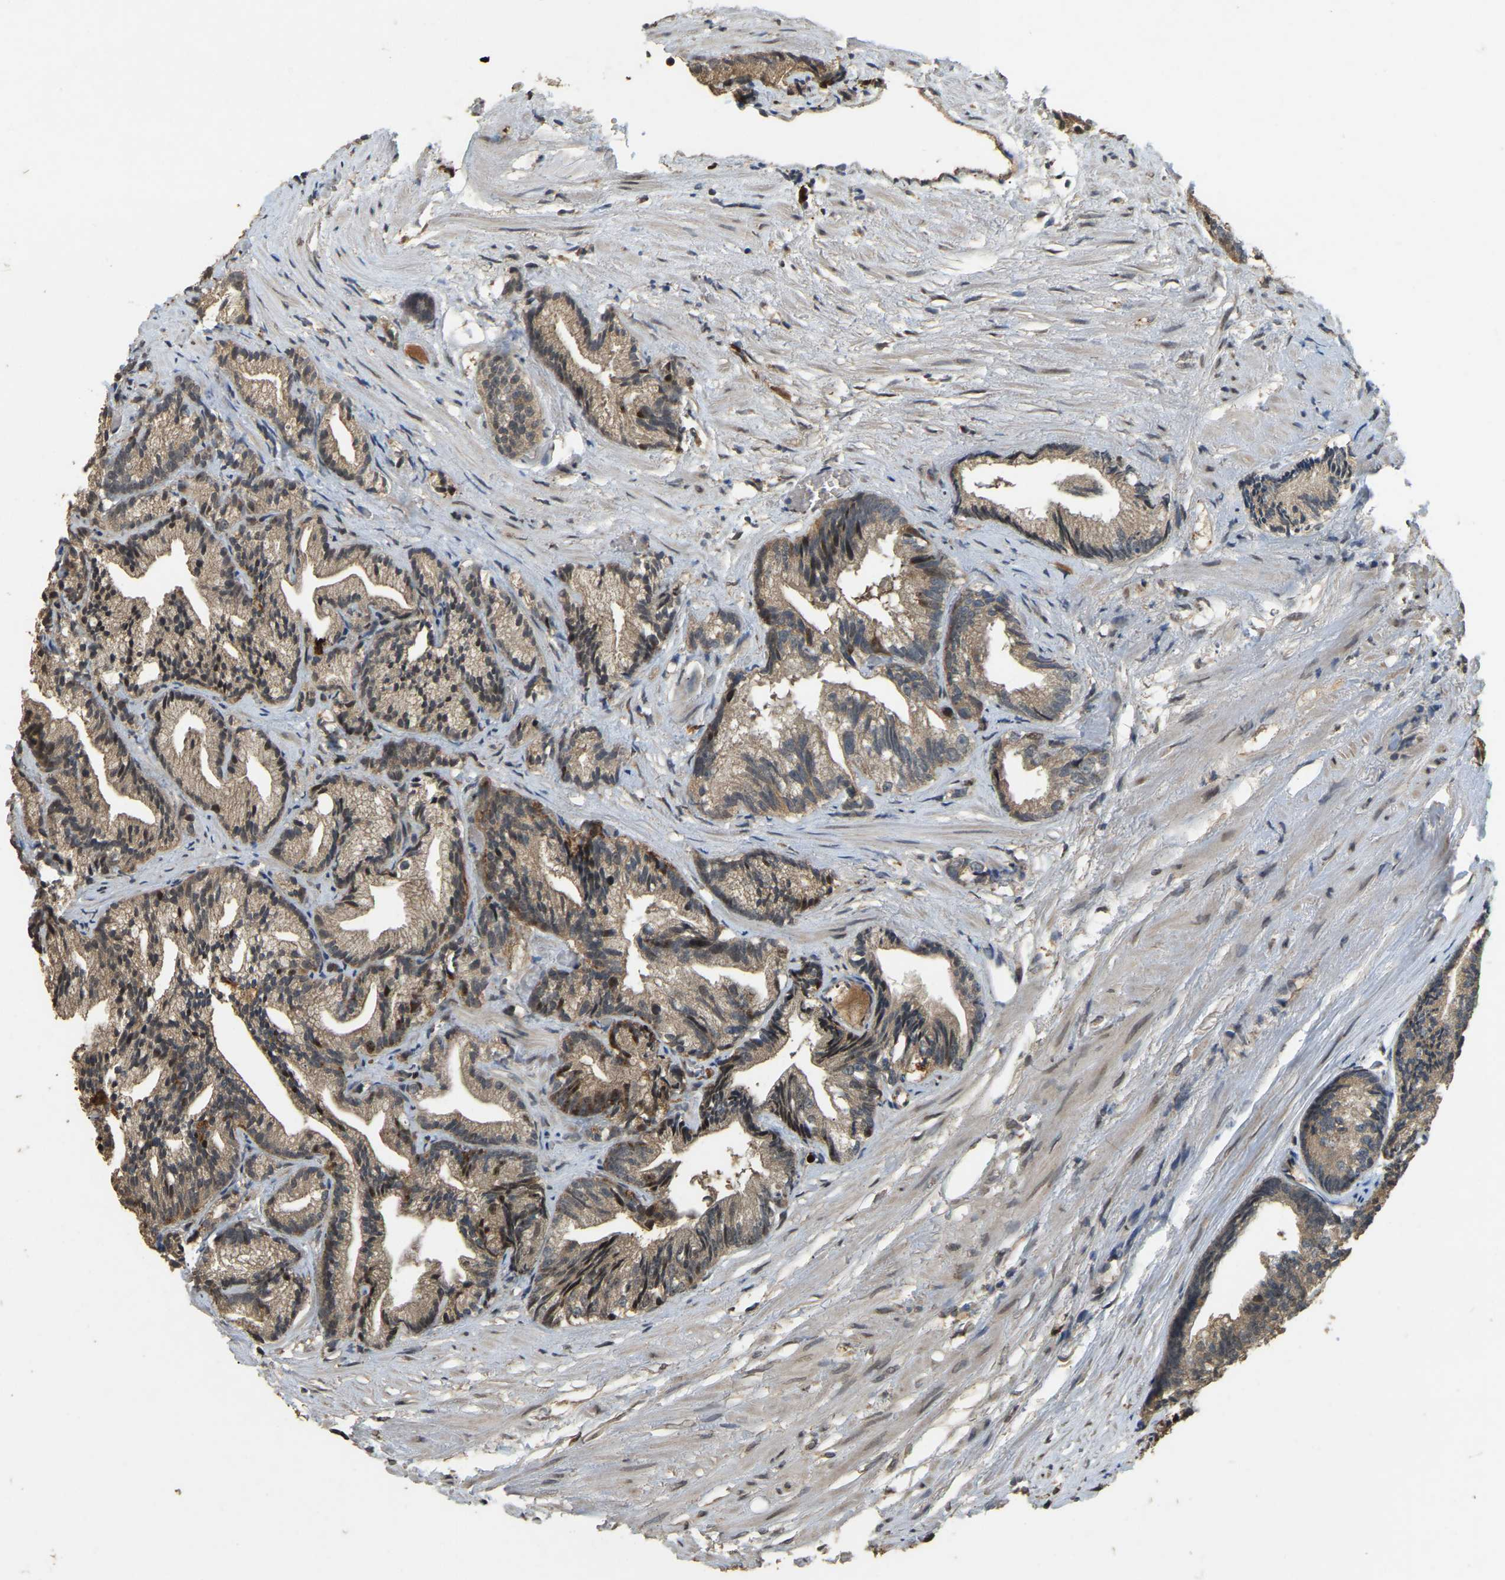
{"staining": {"intensity": "weak", "quantity": ">75%", "location": "cytoplasmic/membranous"}, "tissue": "prostate cancer", "cell_type": "Tumor cells", "image_type": "cancer", "snomed": [{"axis": "morphology", "description": "Adenocarcinoma, Low grade"}, {"axis": "topography", "description": "Prostate"}], "caption": "The histopathology image demonstrates staining of adenocarcinoma (low-grade) (prostate), revealing weak cytoplasmic/membranous protein staining (brown color) within tumor cells. Using DAB (3,3'-diaminobenzidine) (brown) and hematoxylin (blue) stains, captured at high magnification using brightfield microscopy.", "gene": "RNF141", "patient": {"sex": "male", "age": 89}}